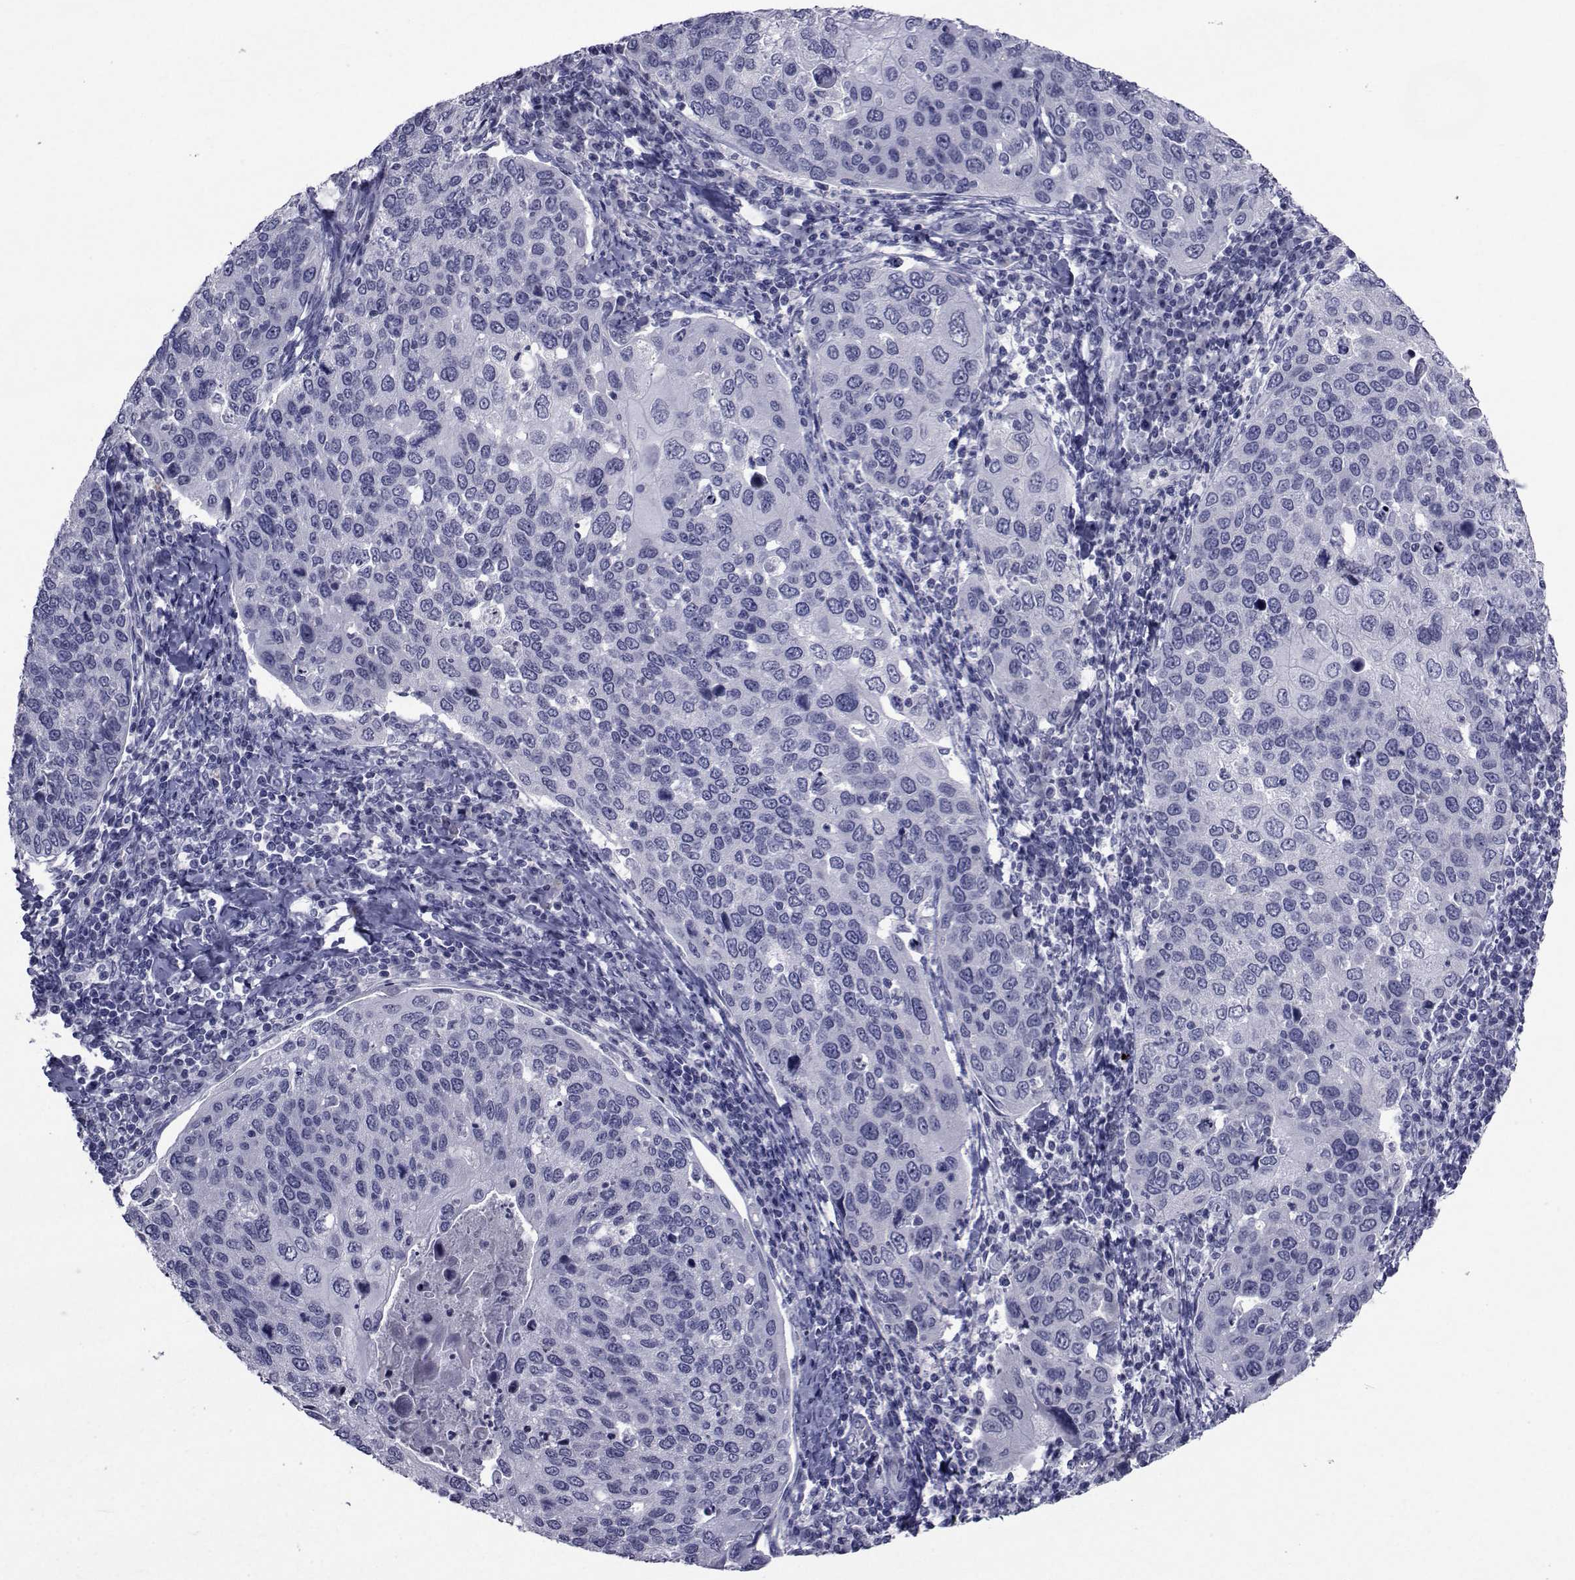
{"staining": {"intensity": "negative", "quantity": "none", "location": "none"}, "tissue": "cervical cancer", "cell_type": "Tumor cells", "image_type": "cancer", "snomed": [{"axis": "morphology", "description": "Squamous cell carcinoma, NOS"}, {"axis": "topography", "description": "Cervix"}], "caption": "The micrograph demonstrates no significant staining in tumor cells of cervical cancer.", "gene": "SEMA5B", "patient": {"sex": "female", "age": 54}}